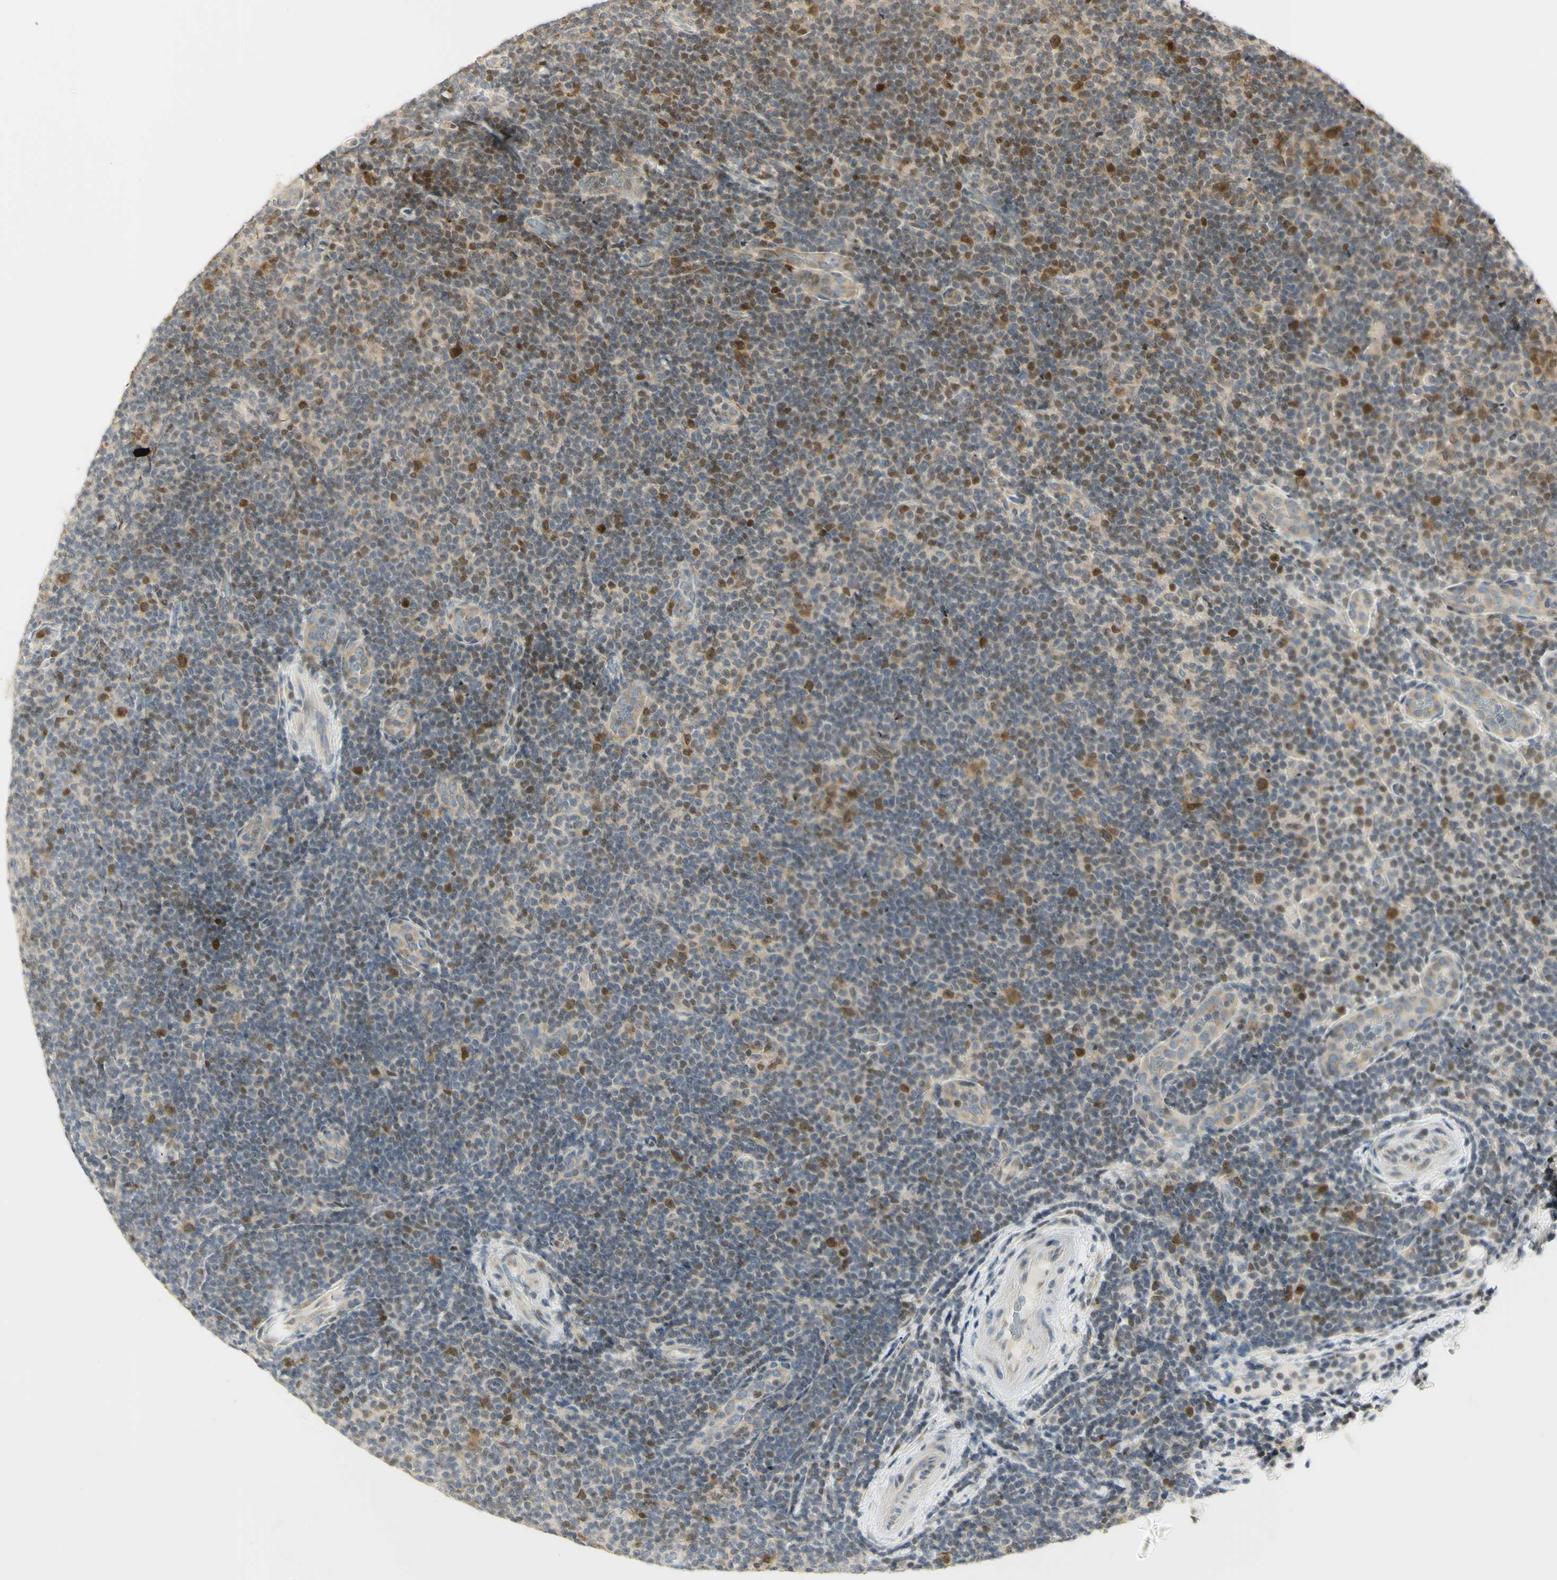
{"staining": {"intensity": "moderate", "quantity": "<25%", "location": "cytoplasmic/membranous,nuclear"}, "tissue": "lymphoma", "cell_type": "Tumor cells", "image_type": "cancer", "snomed": [{"axis": "morphology", "description": "Malignant lymphoma, non-Hodgkin's type, Low grade"}, {"axis": "topography", "description": "Lymph node"}], "caption": "Low-grade malignant lymphoma, non-Hodgkin's type stained with a brown dye reveals moderate cytoplasmic/membranous and nuclear positive staining in about <25% of tumor cells.", "gene": "KIF11", "patient": {"sex": "male", "age": 83}}